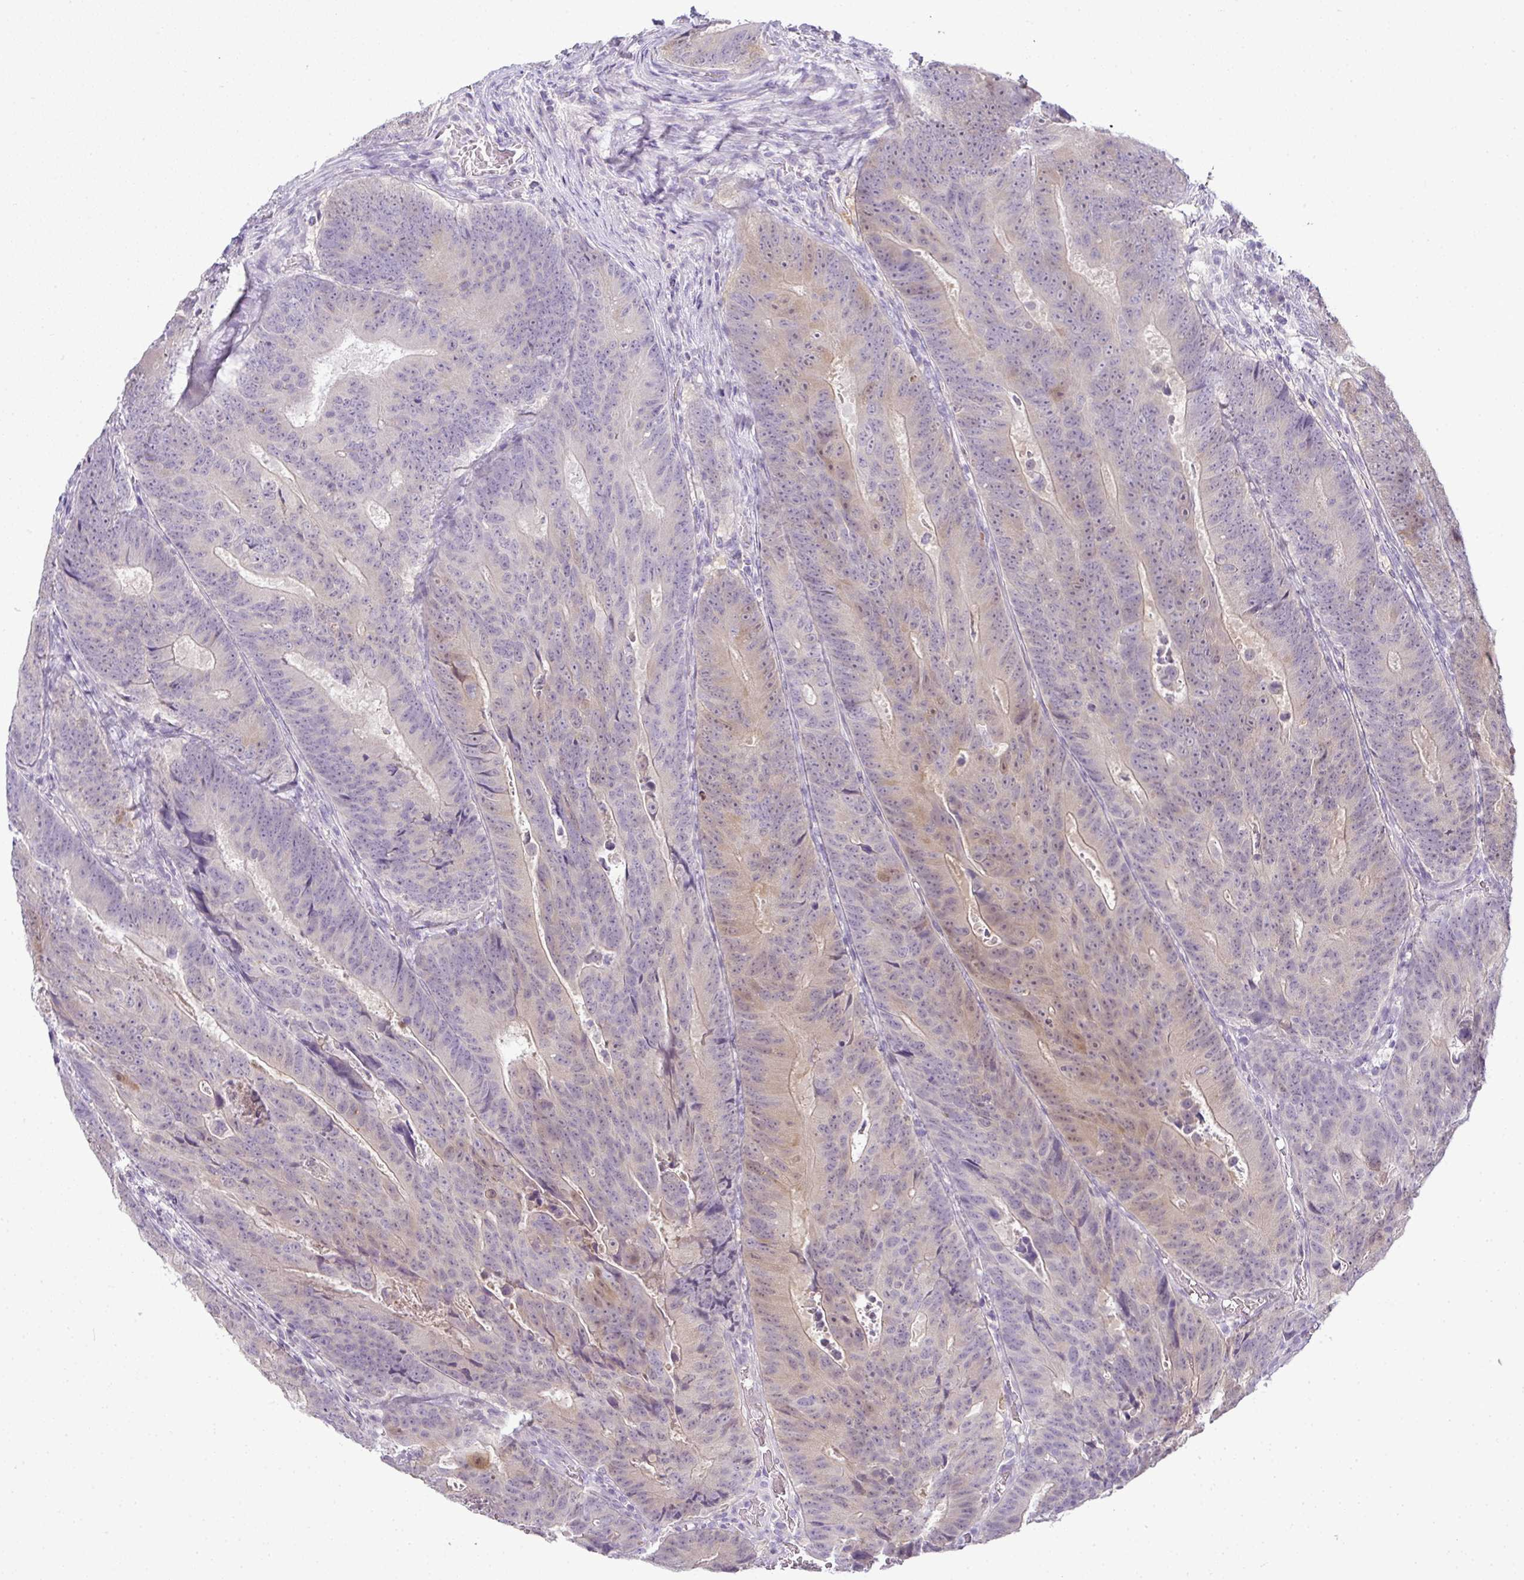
{"staining": {"intensity": "weak", "quantity": "<25%", "location": "cytoplasmic/membranous,nuclear"}, "tissue": "colorectal cancer", "cell_type": "Tumor cells", "image_type": "cancer", "snomed": [{"axis": "morphology", "description": "Adenocarcinoma, NOS"}, {"axis": "topography", "description": "Colon"}], "caption": "The photomicrograph demonstrates no significant positivity in tumor cells of colorectal cancer.", "gene": "CMPK1", "patient": {"sex": "female", "age": 48}}